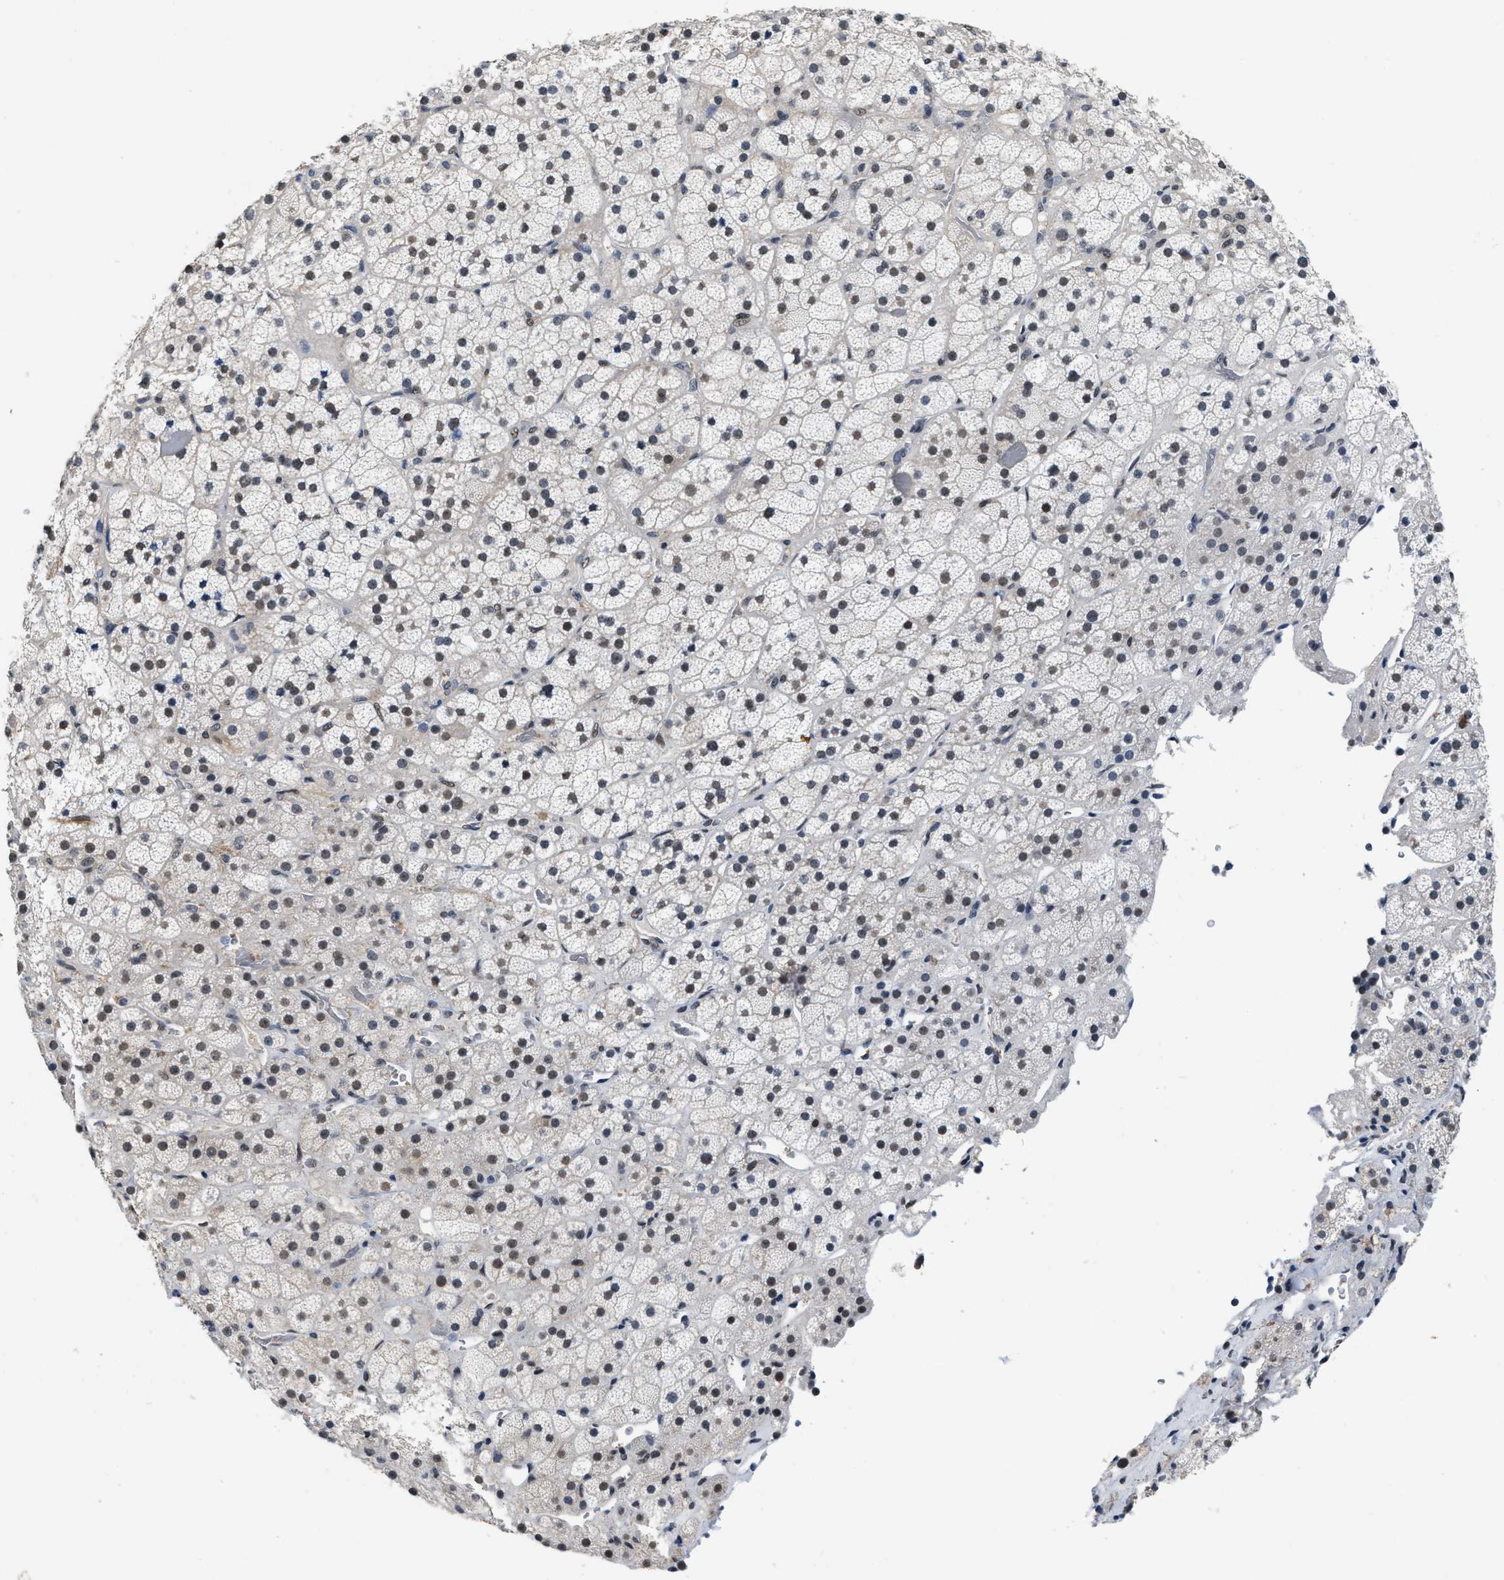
{"staining": {"intensity": "moderate", "quantity": "25%-75%", "location": "nuclear"}, "tissue": "adrenal gland", "cell_type": "Glandular cells", "image_type": "normal", "snomed": [{"axis": "morphology", "description": "Normal tissue, NOS"}, {"axis": "topography", "description": "Adrenal gland"}], "caption": "Immunohistochemical staining of normal adrenal gland displays 25%-75% levels of moderate nuclear protein positivity in approximately 25%-75% of glandular cells.", "gene": "SUPT16H", "patient": {"sex": "male", "age": 57}}